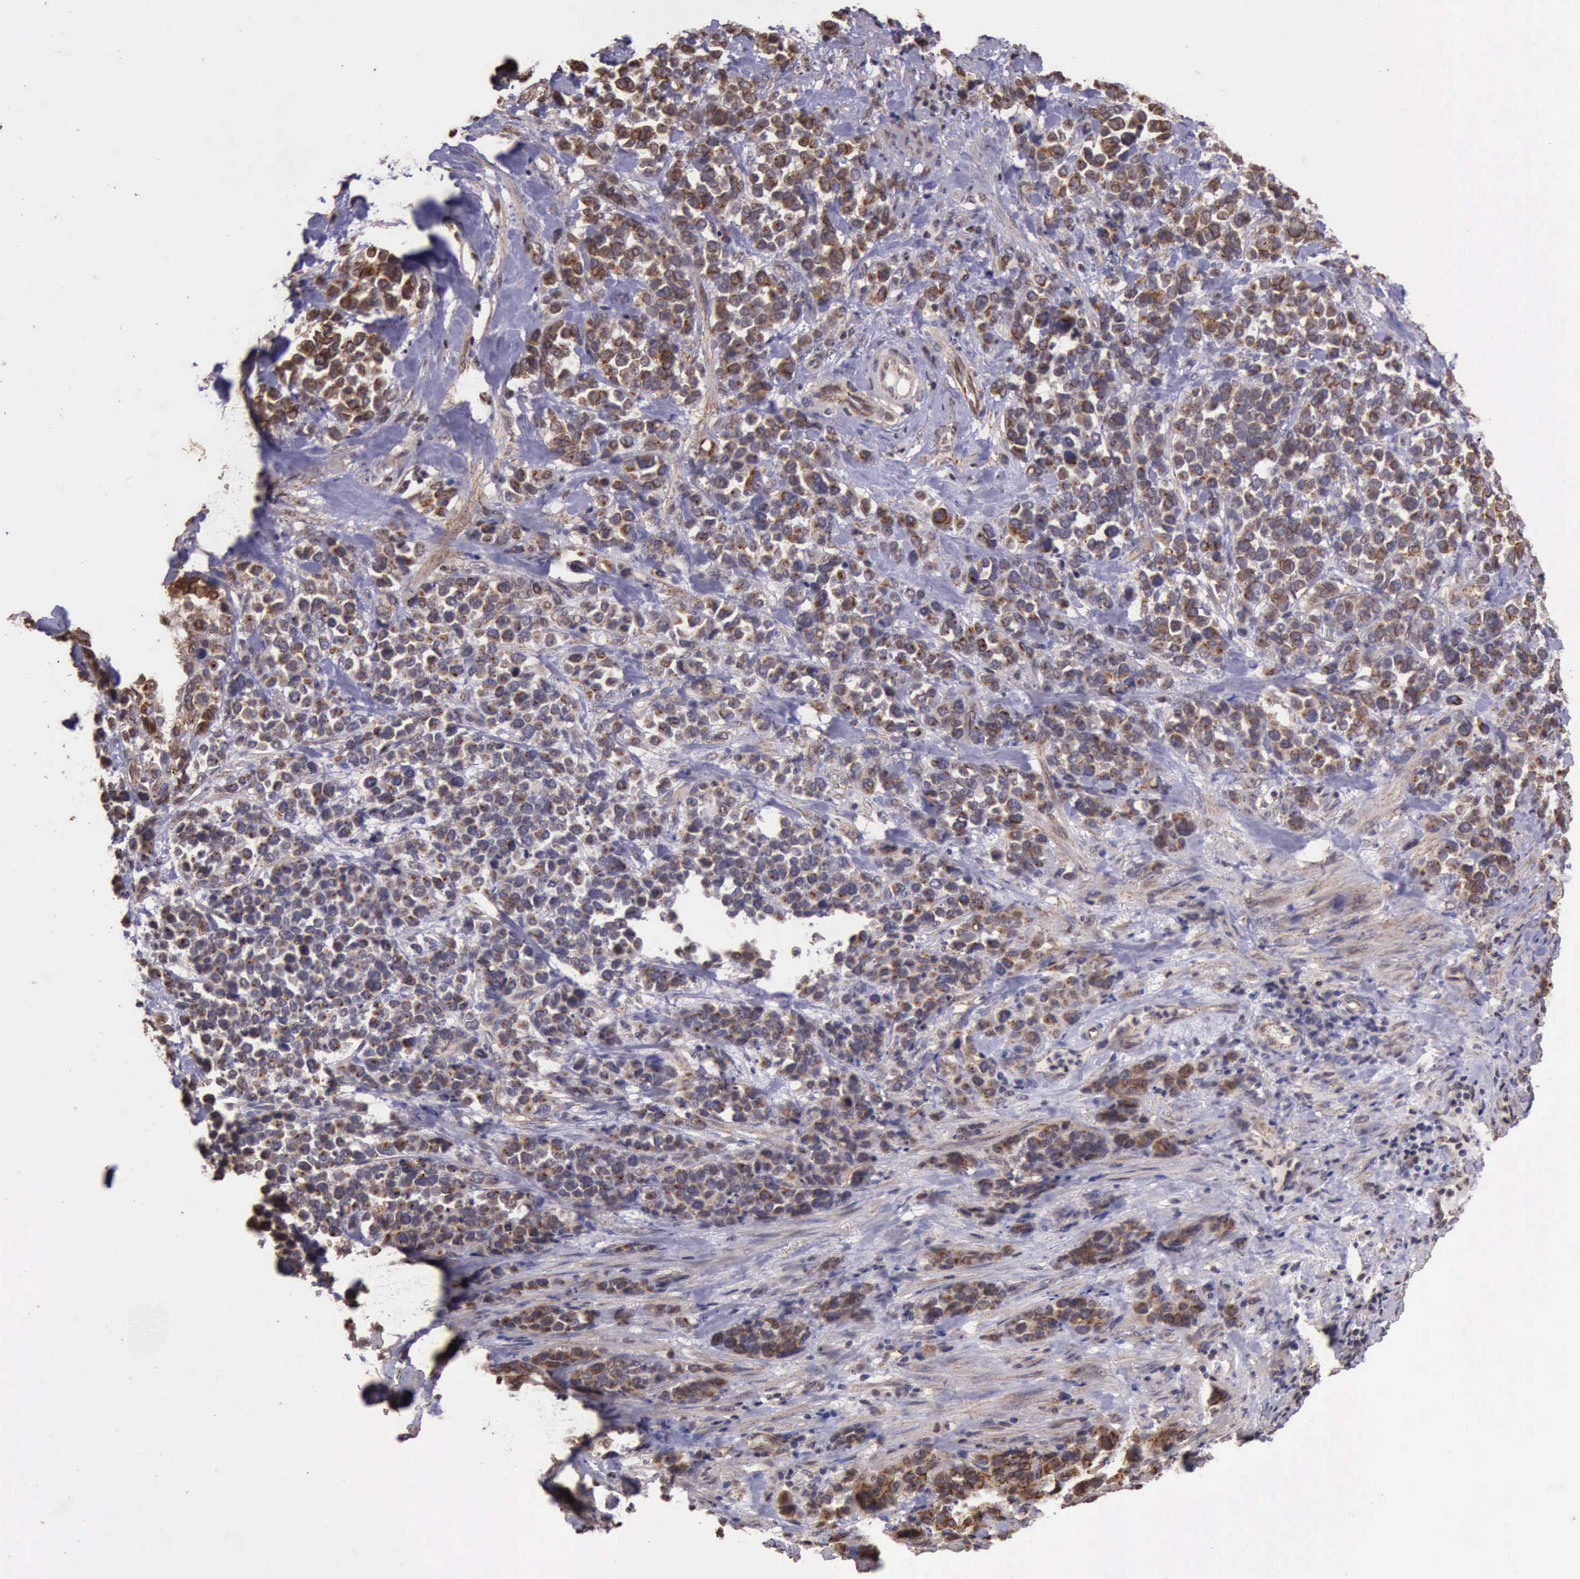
{"staining": {"intensity": "moderate", "quantity": ">75%", "location": "cytoplasmic/membranous"}, "tissue": "stomach cancer", "cell_type": "Tumor cells", "image_type": "cancer", "snomed": [{"axis": "morphology", "description": "Adenocarcinoma, NOS"}, {"axis": "topography", "description": "Stomach, upper"}], "caption": "IHC of human adenocarcinoma (stomach) displays medium levels of moderate cytoplasmic/membranous positivity in about >75% of tumor cells. (DAB (3,3'-diaminobenzidine) = brown stain, brightfield microscopy at high magnification).", "gene": "CTNNB1", "patient": {"sex": "male", "age": 71}}